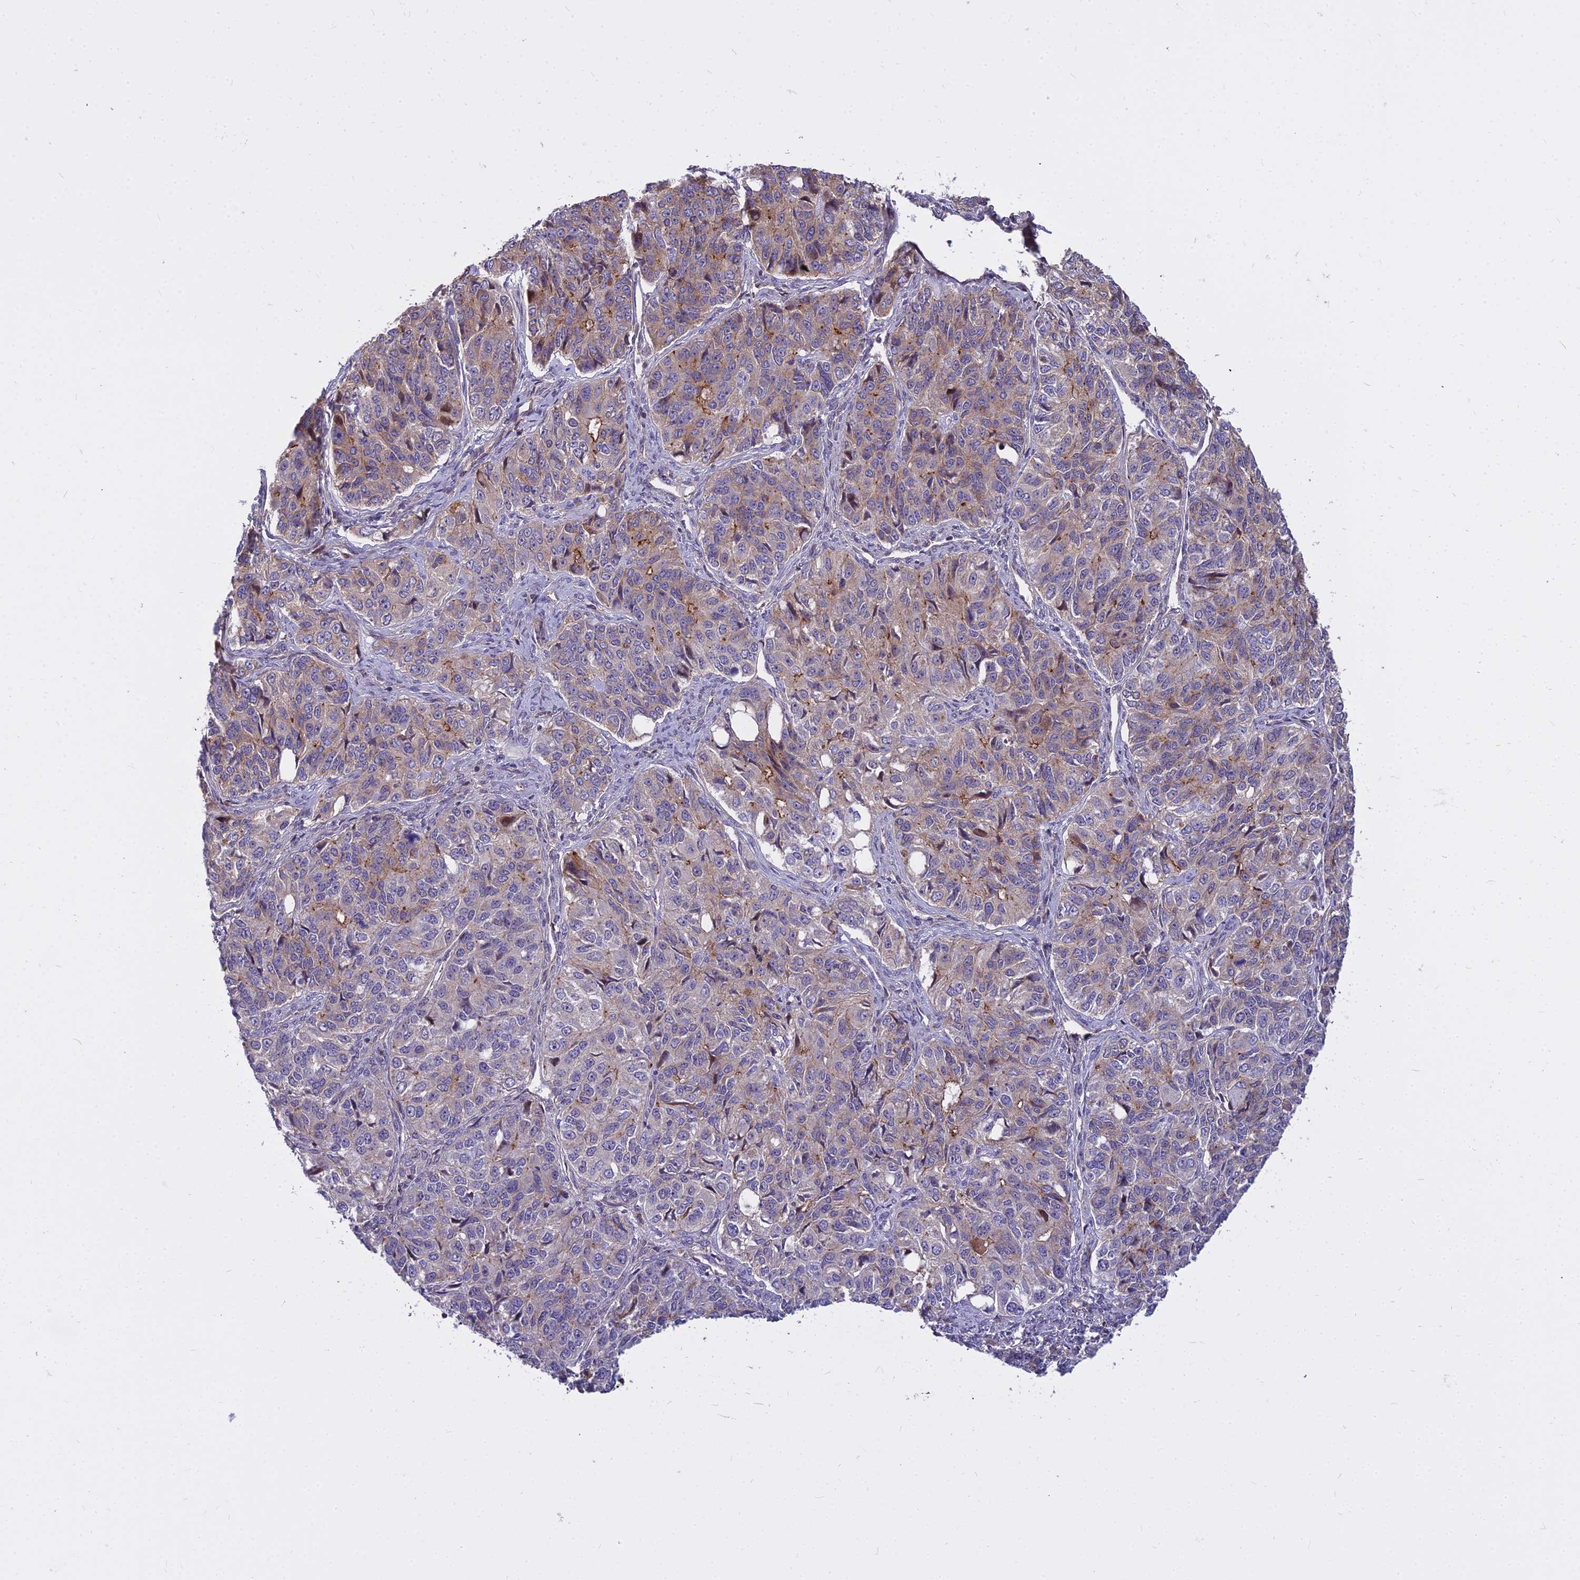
{"staining": {"intensity": "moderate", "quantity": "<25%", "location": "cytoplasmic/membranous"}, "tissue": "ovarian cancer", "cell_type": "Tumor cells", "image_type": "cancer", "snomed": [{"axis": "morphology", "description": "Carcinoma, endometroid"}, {"axis": "topography", "description": "Ovary"}], "caption": "DAB immunohistochemical staining of human ovarian cancer (endometroid carcinoma) exhibits moderate cytoplasmic/membranous protein positivity in approximately <25% of tumor cells.", "gene": "GLYATL3", "patient": {"sex": "female", "age": 51}}